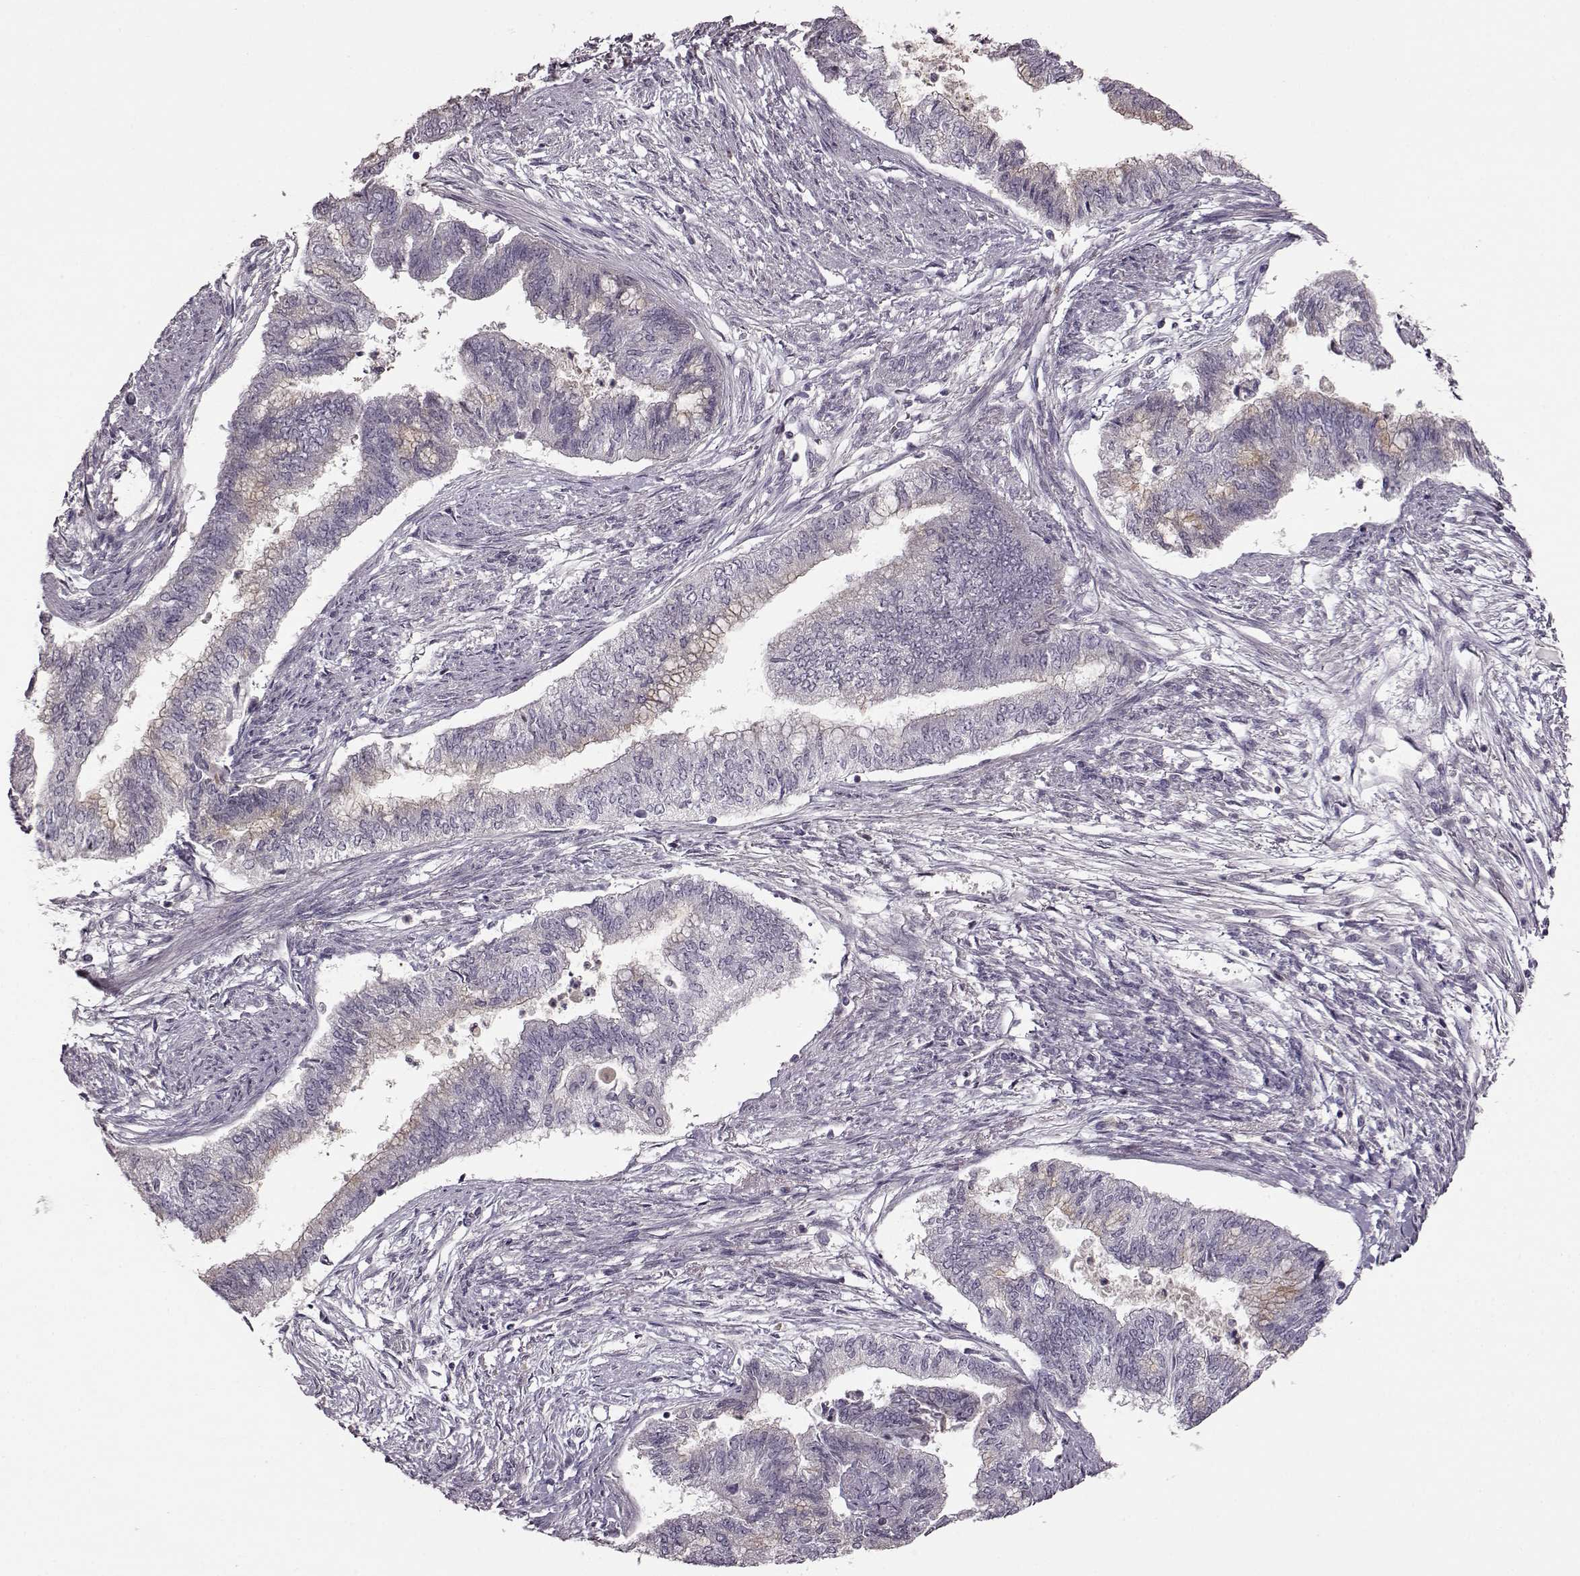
{"staining": {"intensity": "negative", "quantity": "none", "location": "none"}, "tissue": "endometrial cancer", "cell_type": "Tumor cells", "image_type": "cancer", "snomed": [{"axis": "morphology", "description": "Adenocarcinoma, NOS"}, {"axis": "topography", "description": "Endometrium"}], "caption": "Endometrial cancer (adenocarcinoma) was stained to show a protein in brown. There is no significant positivity in tumor cells. (Immunohistochemistry (ihc), brightfield microscopy, high magnification).", "gene": "CNGA3", "patient": {"sex": "female", "age": 65}}